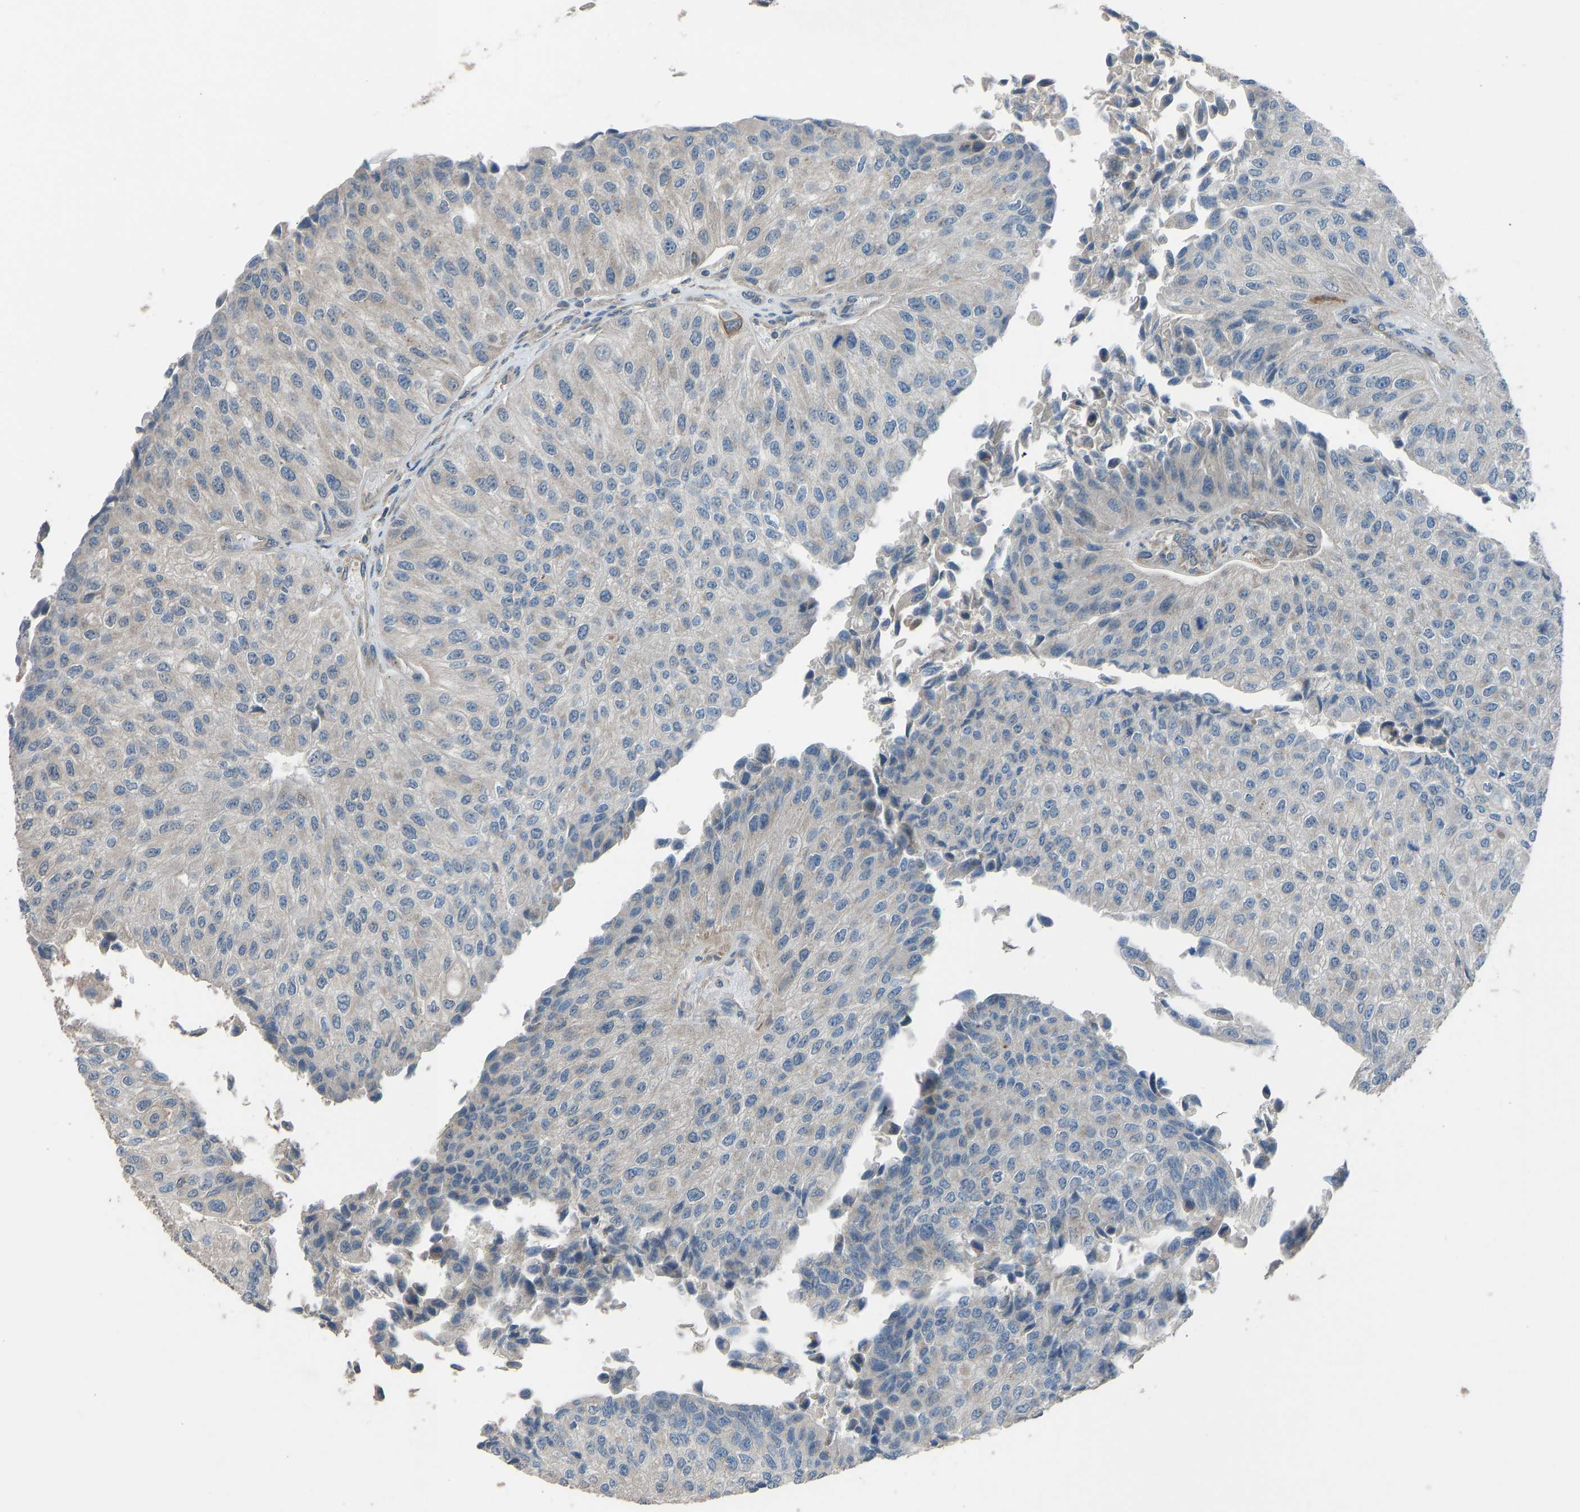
{"staining": {"intensity": "negative", "quantity": "none", "location": "none"}, "tissue": "urothelial cancer", "cell_type": "Tumor cells", "image_type": "cancer", "snomed": [{"axis": "morphology", "description": "Urothelial carcinoma, High grade"}, {"axis": "topography", "description": "Kidney"}, {"axis": "topography", "description": "Urinary bladder"}], "caption": "Immunohistochemistry of human high-grade urothelial carcinoma demonstrates no positivity in tumor cells. Brightfield microscopy of IHC stained with DAB (brown) and hematoxylin (blue), captured at high magnification.", "gene": "SLC43A1", "patient": {"sex": "male", "age": 77}}